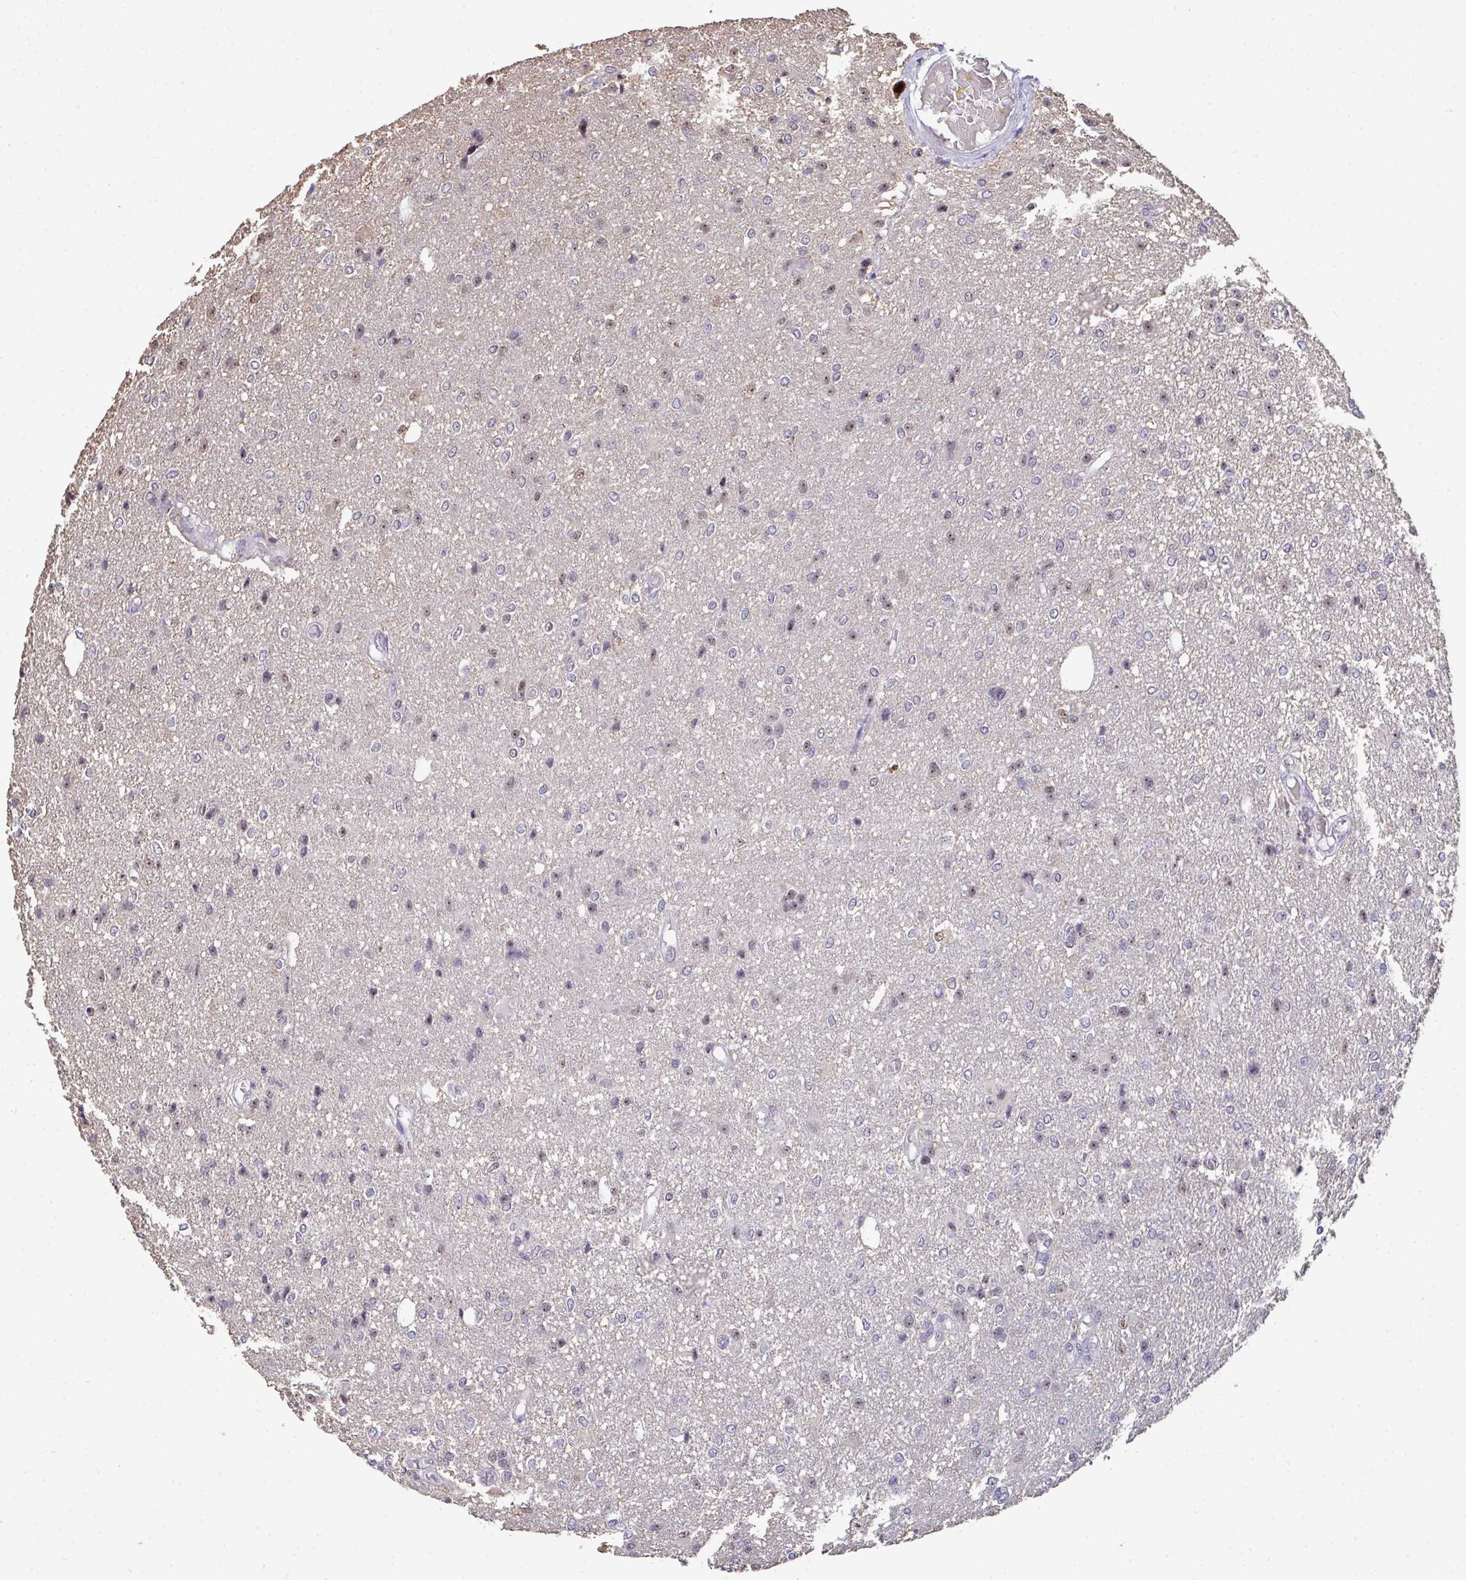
{"staining": {"intensity": "weak", "quantity": "25%-75%", "location": "nuclear"}, "tissue": "glioma", "cell_type": "Tumor cells", "image_type": "cancer", "snomed": [{"axis": "morphology", "description": "Glioma, malignant, Low grade"}, {"axis": "topography", "description": "Brain"}], "caption": "This is a photomicrograph of immunohistochemistry (IHC) staining of malignant glioma (low-grade), which shows weak expression in the nuclear of tumor cells.", "gene": "SENP3", "patient": {"sex": "male", "age": 26}}